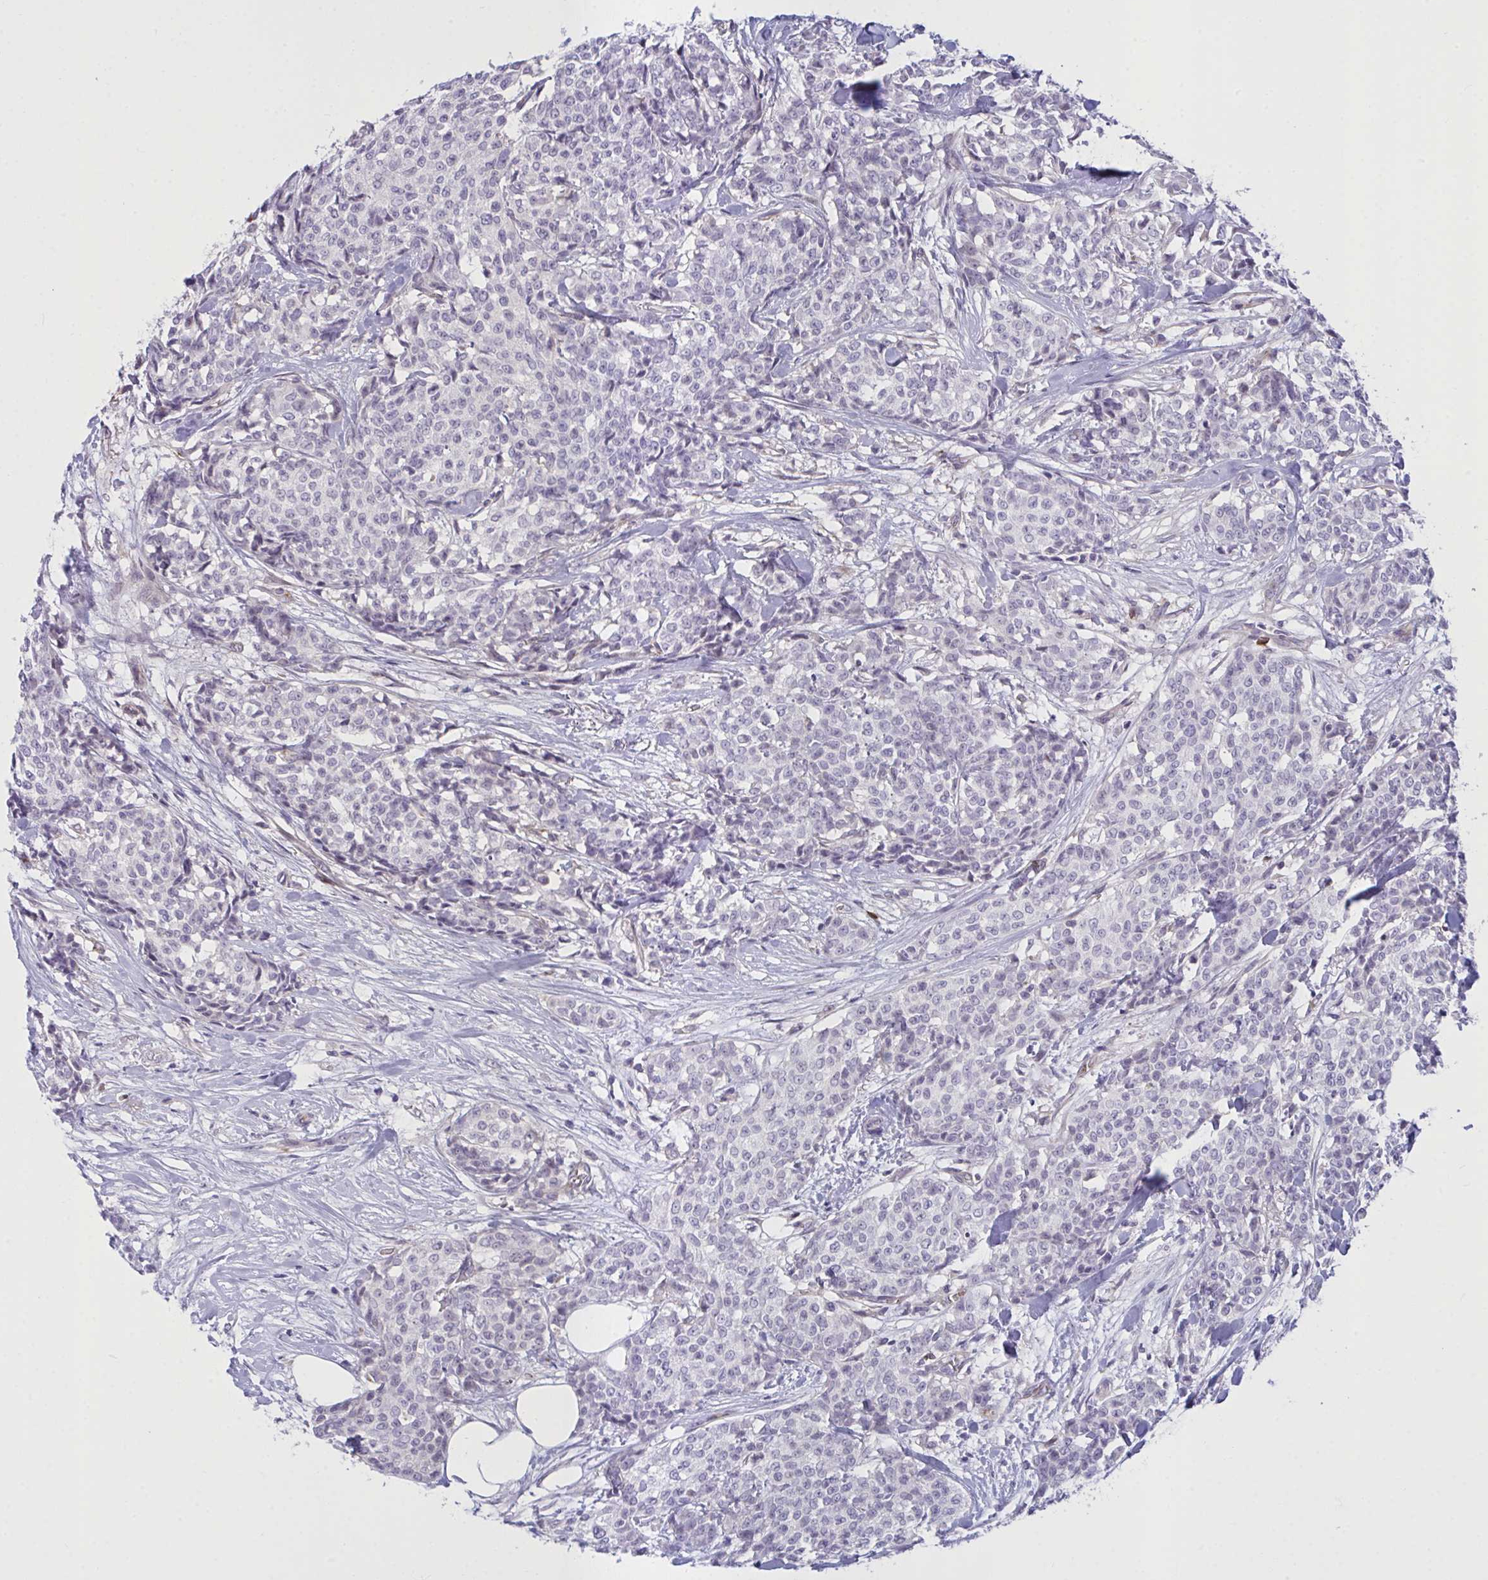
{"staining": {"intensity": "negative", "quantity": "none", "location": "none"}, "tissue": "breast cancer", "cell_type": "Tumor cells", "image_type": "cancer", "snomed": [{"axis": "morphology", "description": "Duct carcinoma"}, {"axis": "topography", "description": "Breast"}], "caption": "A high-resolution micrograph shows immunohistochemistry staining of breast infiltrating ductal carcinoma, which exhibits no significant positivity in tumor cells.", "gene": "SEMA6B", "patient": {"sex": "female", "age": 91}}